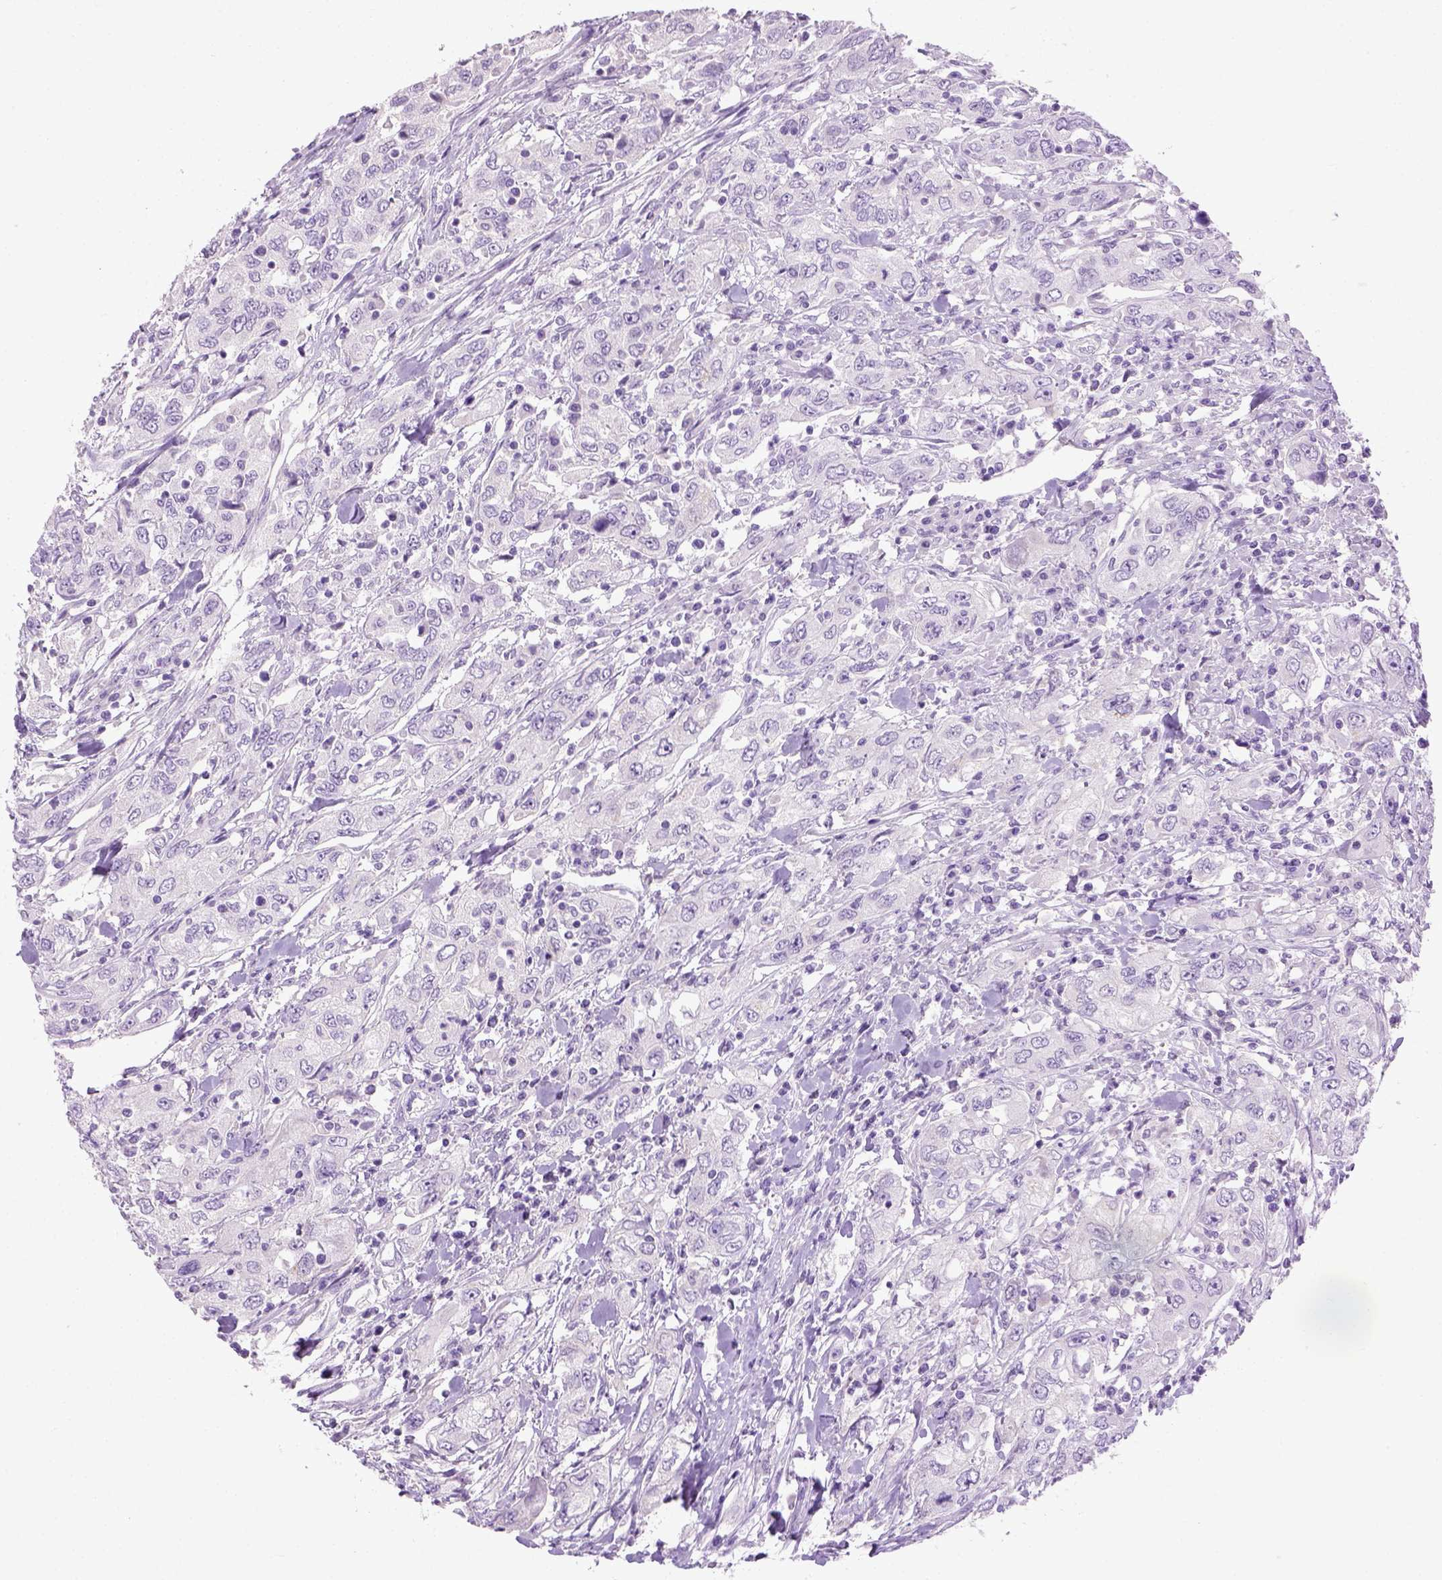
{"staining": {"intensity": "negative", "quantity": "none", "location": "none"}, "tissue": "urothelial cancer", "cell_type": "Tumor cells", "image_type": "cancer", "snomed": [{"axis": "morphology", "description": "Urothelial carcinoma, High grade"}, {"axis": "topography", "description": "Urinary bladder"}], "caption": "Tumor cells show no significant positivity in urothelial carcinoma (high-grade).", "gene": "CYP24A1", "patient": {"sex": "male", "age": 76}}